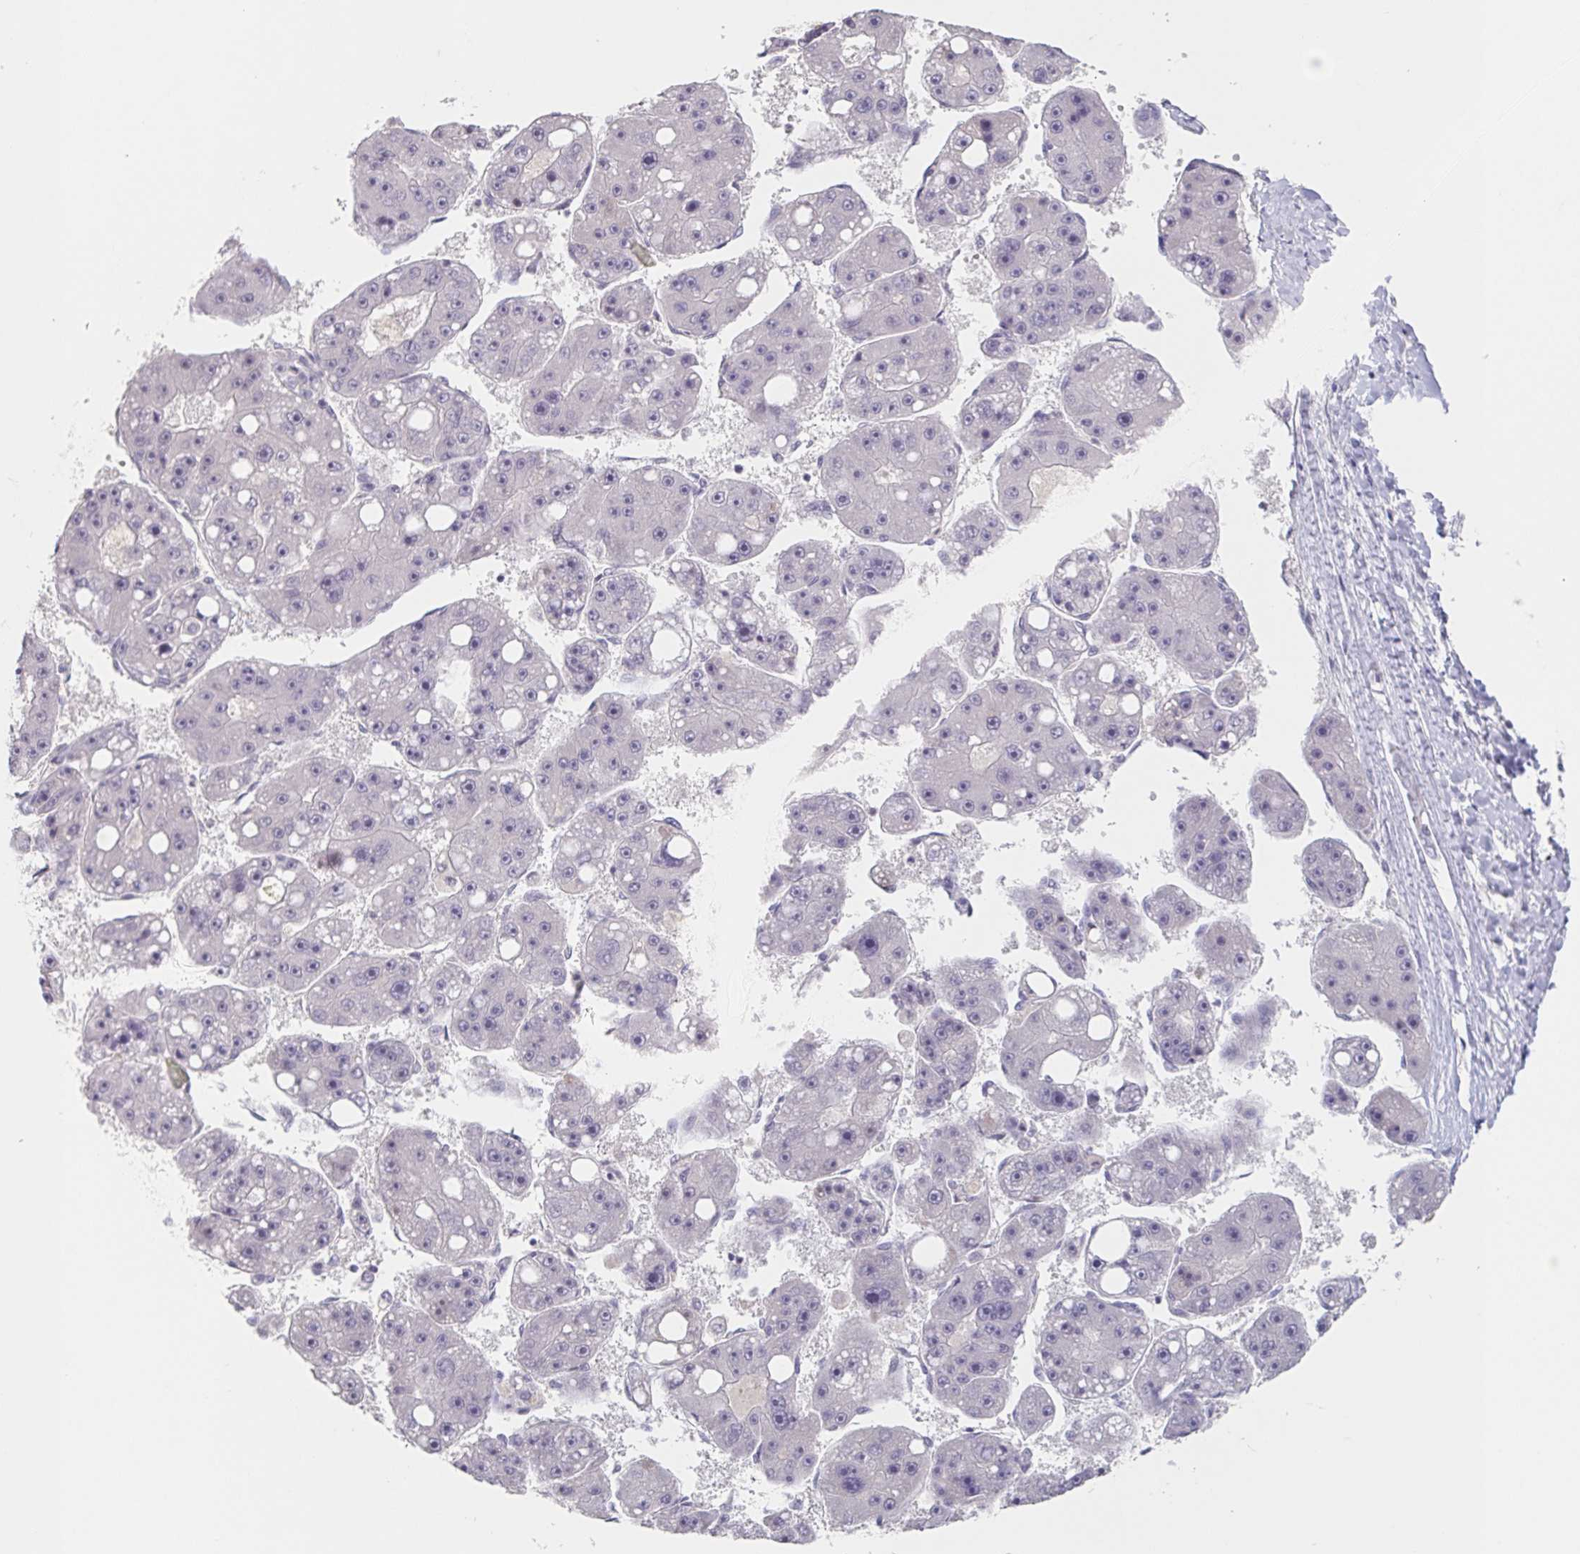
{"staining": {"intensity": "negative", "quantity": "none", "location": "none"}, "tissue": "liver cancer", "cell_type": "Tumor cells", "image_type": "cancer", "snomed": [{"axis": "morphology", "description": "Carcinoma, Hepatocellular, NOS"}, {"axis": "topography", "description": "Liver"}], "caption": "Immunohistochemistry (IHC) photomicrograph of liver cancer (hepatocellular carcinoma) stained for a protein (brown), which exhibits no staining in tumor cells.", "gene": "INSL5", "patient": {"sex": "female", "age": 61}}